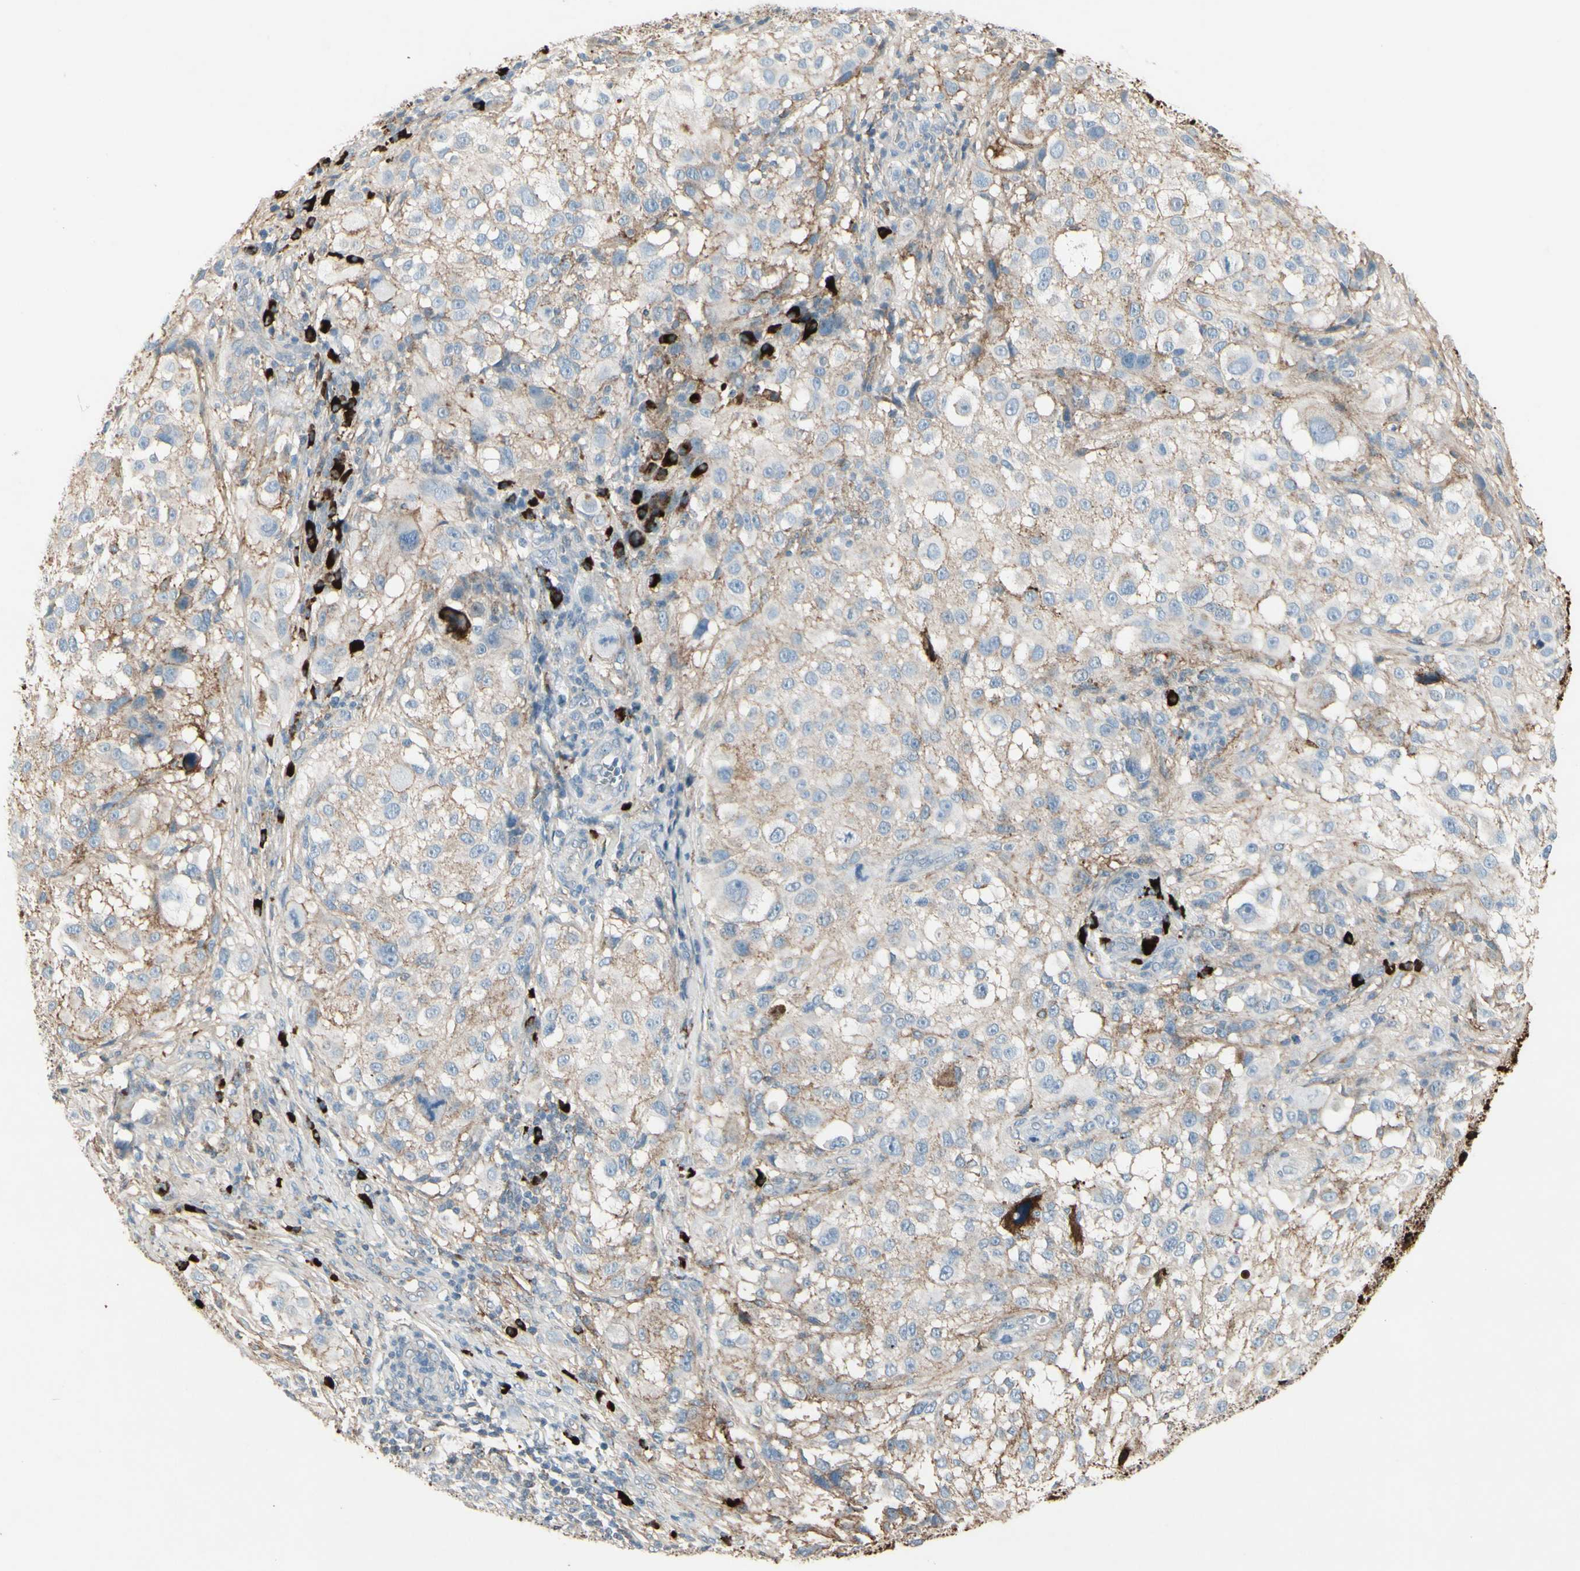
{"staining": {"intensity": "weak", "quantity": "25%-75%", "location": "cytoplasmic/membranous"}, "tissue": "melanoma", "cell_type": "Tumor cells", "image_type": "cancer", "snomed": [{"axis": "morphology", "description": "Necrosis, NOS"}, {"axis": "morphology", "description": "Malignant melanoma, NOS"}, {"axis": "topography", "description": "Skin"}], "caption": "Tumor cells demonstrate low levels of weak cytoplasmic/membranous expression in about 25%-75% of cells in melanoma. (IHC, brightfield microscopy, high magnification).", "gene": "IGHG1", "patient": {"sex": "female", "age": 87}}